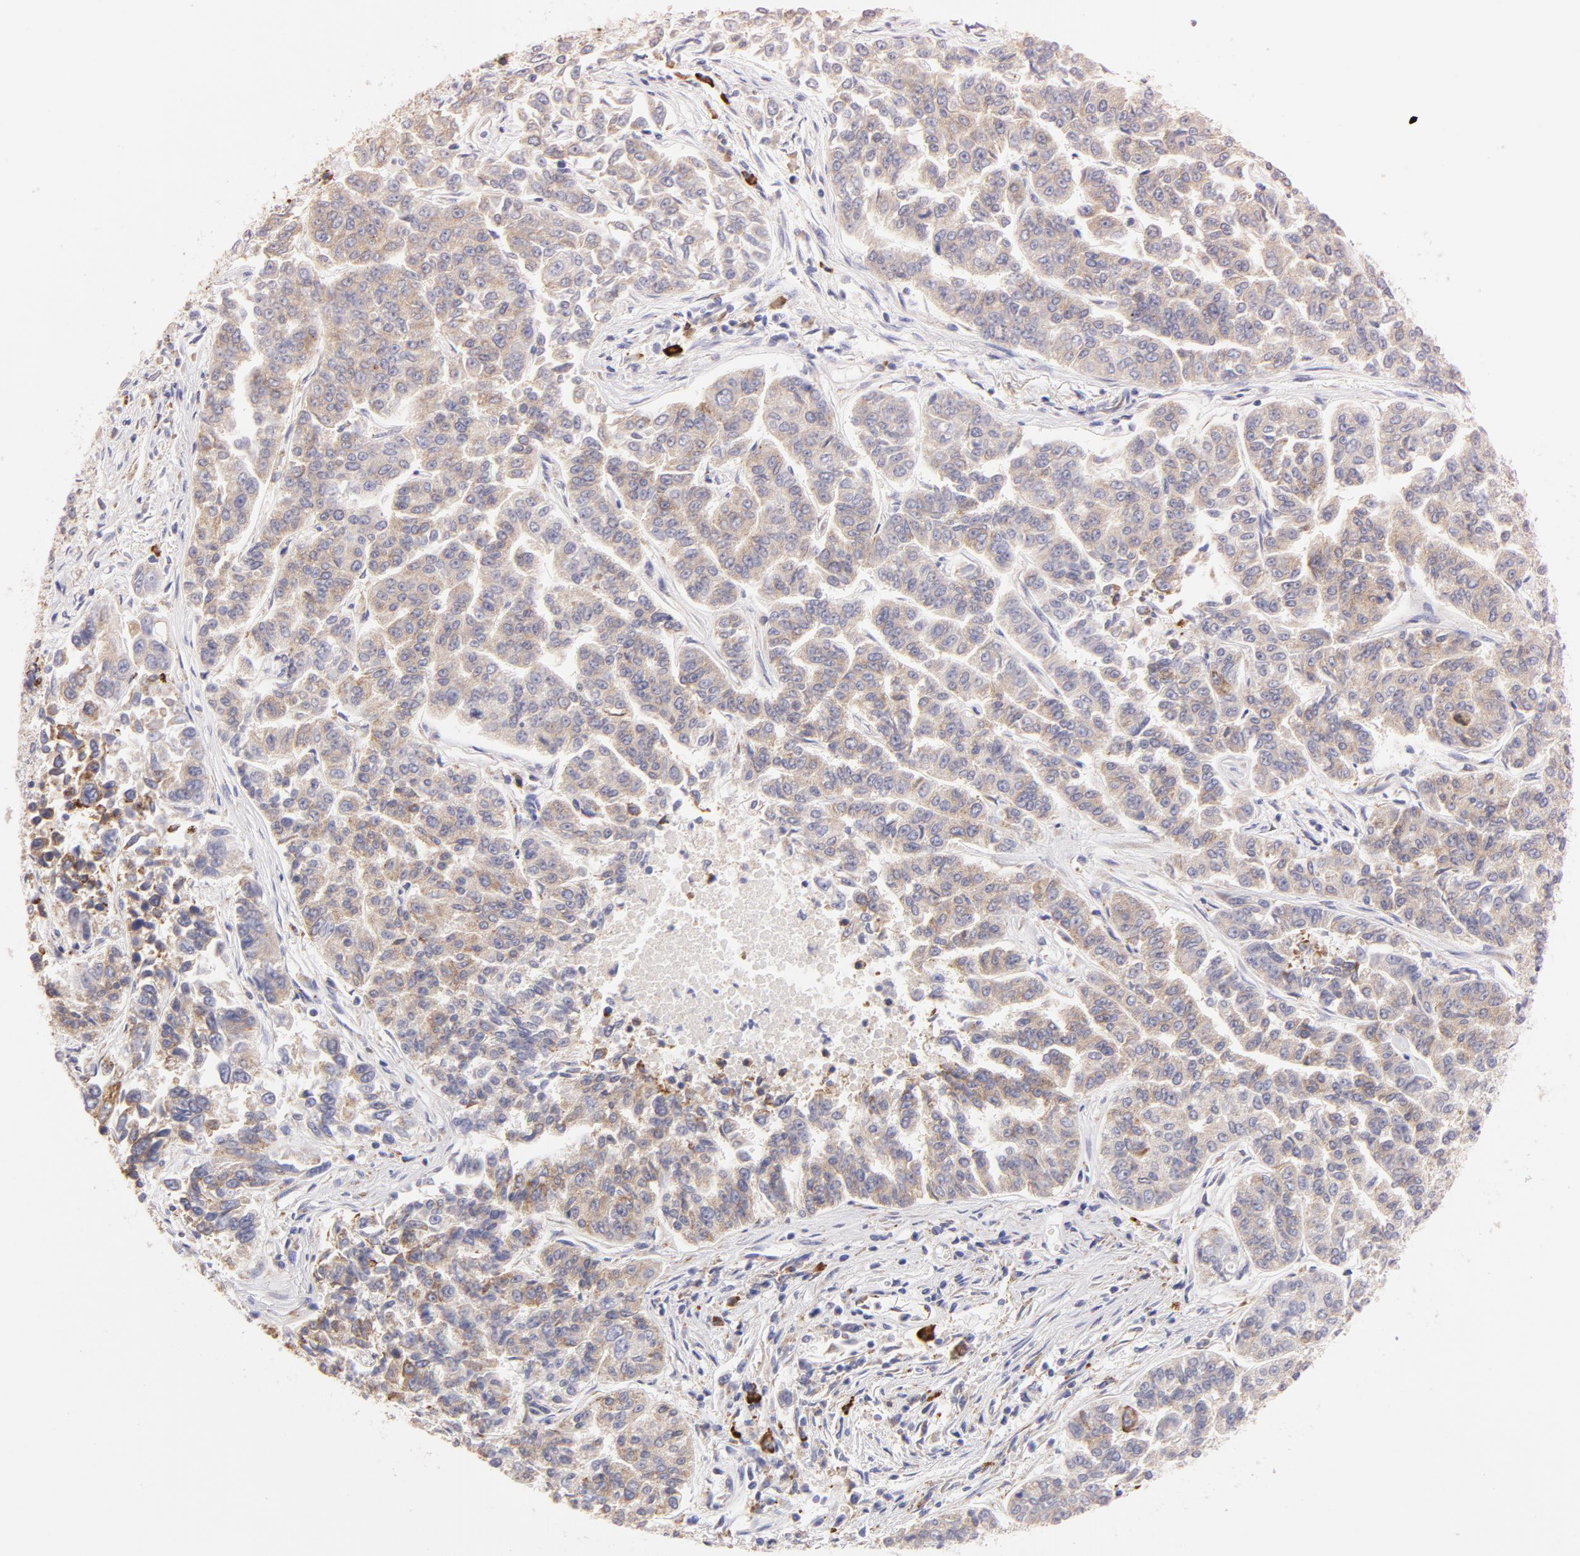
{"staining": {"intensity": "moderate", "quantity": ">75%", "location": "cytoplasmic/membranous"}, "tissue": "lung cancer", "cell_type": "Tumor cells", "image_type": "cancer", "snomed": [{"axis": "morphology", "description": "Adenocarcinoma, NOS"}, {"axis": "topography", "description": "Lung"}], "caption": "Immunohistochemical staining of adenocarcinoma (lung) demonstrates moderate cytoplasmic/membranous protein positivity in approximately >75% of tumor cells. The staining is performed using DAB (3,3'-diaminobenzidine) brown chromogen to label protein expression. The nuclei are counter-stained blue using hematoxylin.", "gene": "RAPGEF3", "patient": {"sex": "male", "age": 84}}